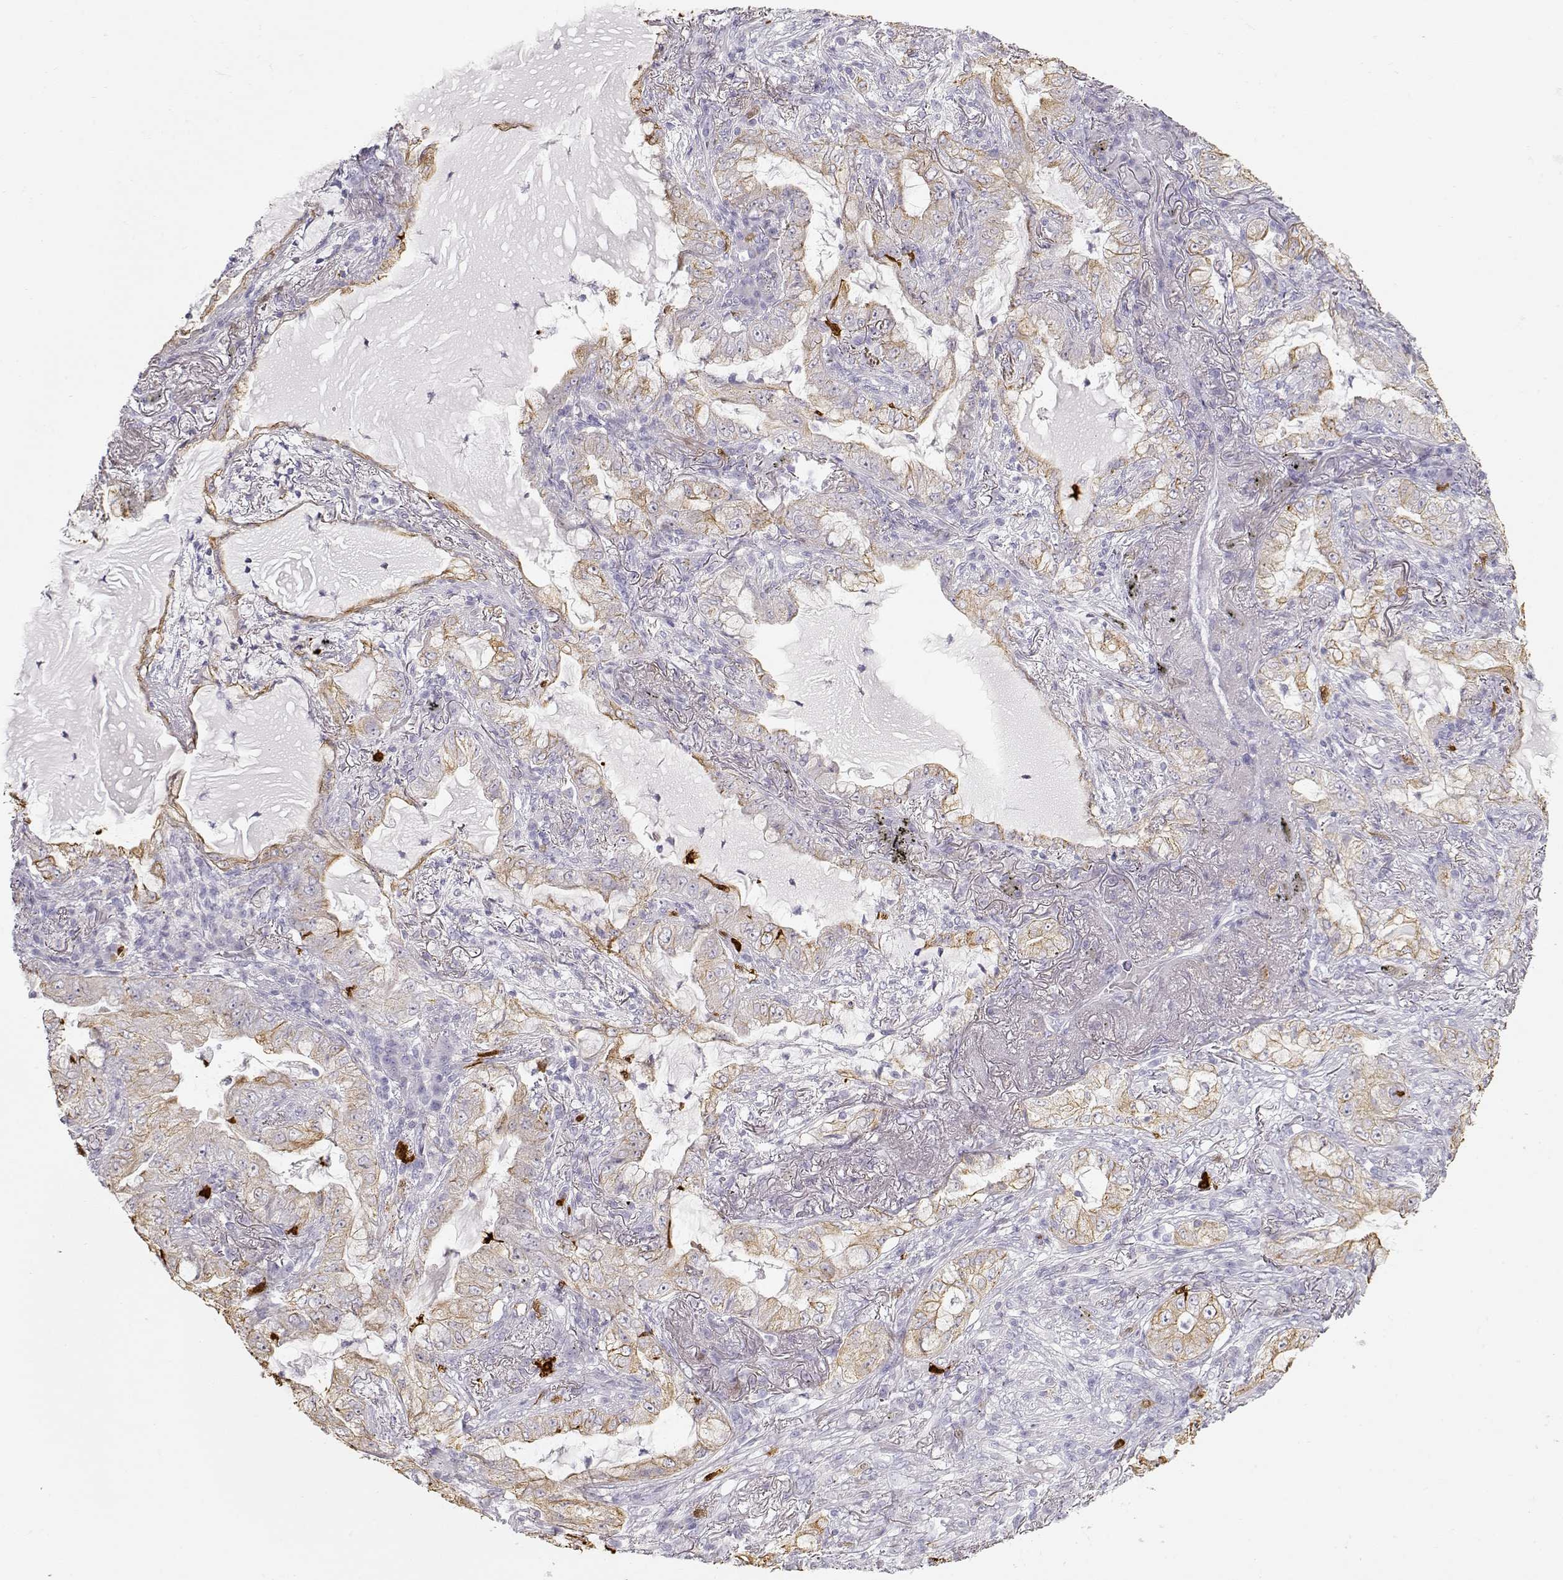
{"staining": {"intensity": "weak", "quantity": "<25%", "location": "cytoplasmic/membranous"}, "tissue": "lung cancer", "cell_type": "Tumor cells", "image_type": "cancer", "snomed": [{"axis": "morphology", "description": "Adenocarcinoma, NOS"}, {"axis": "topography", "description": "Lung"}], "caption": "Histopathology image shows no protein positivity in tumor cells of lung cancer tissue.", "gene": "S100B", "patient": {"sex": "female", "age": 73}}